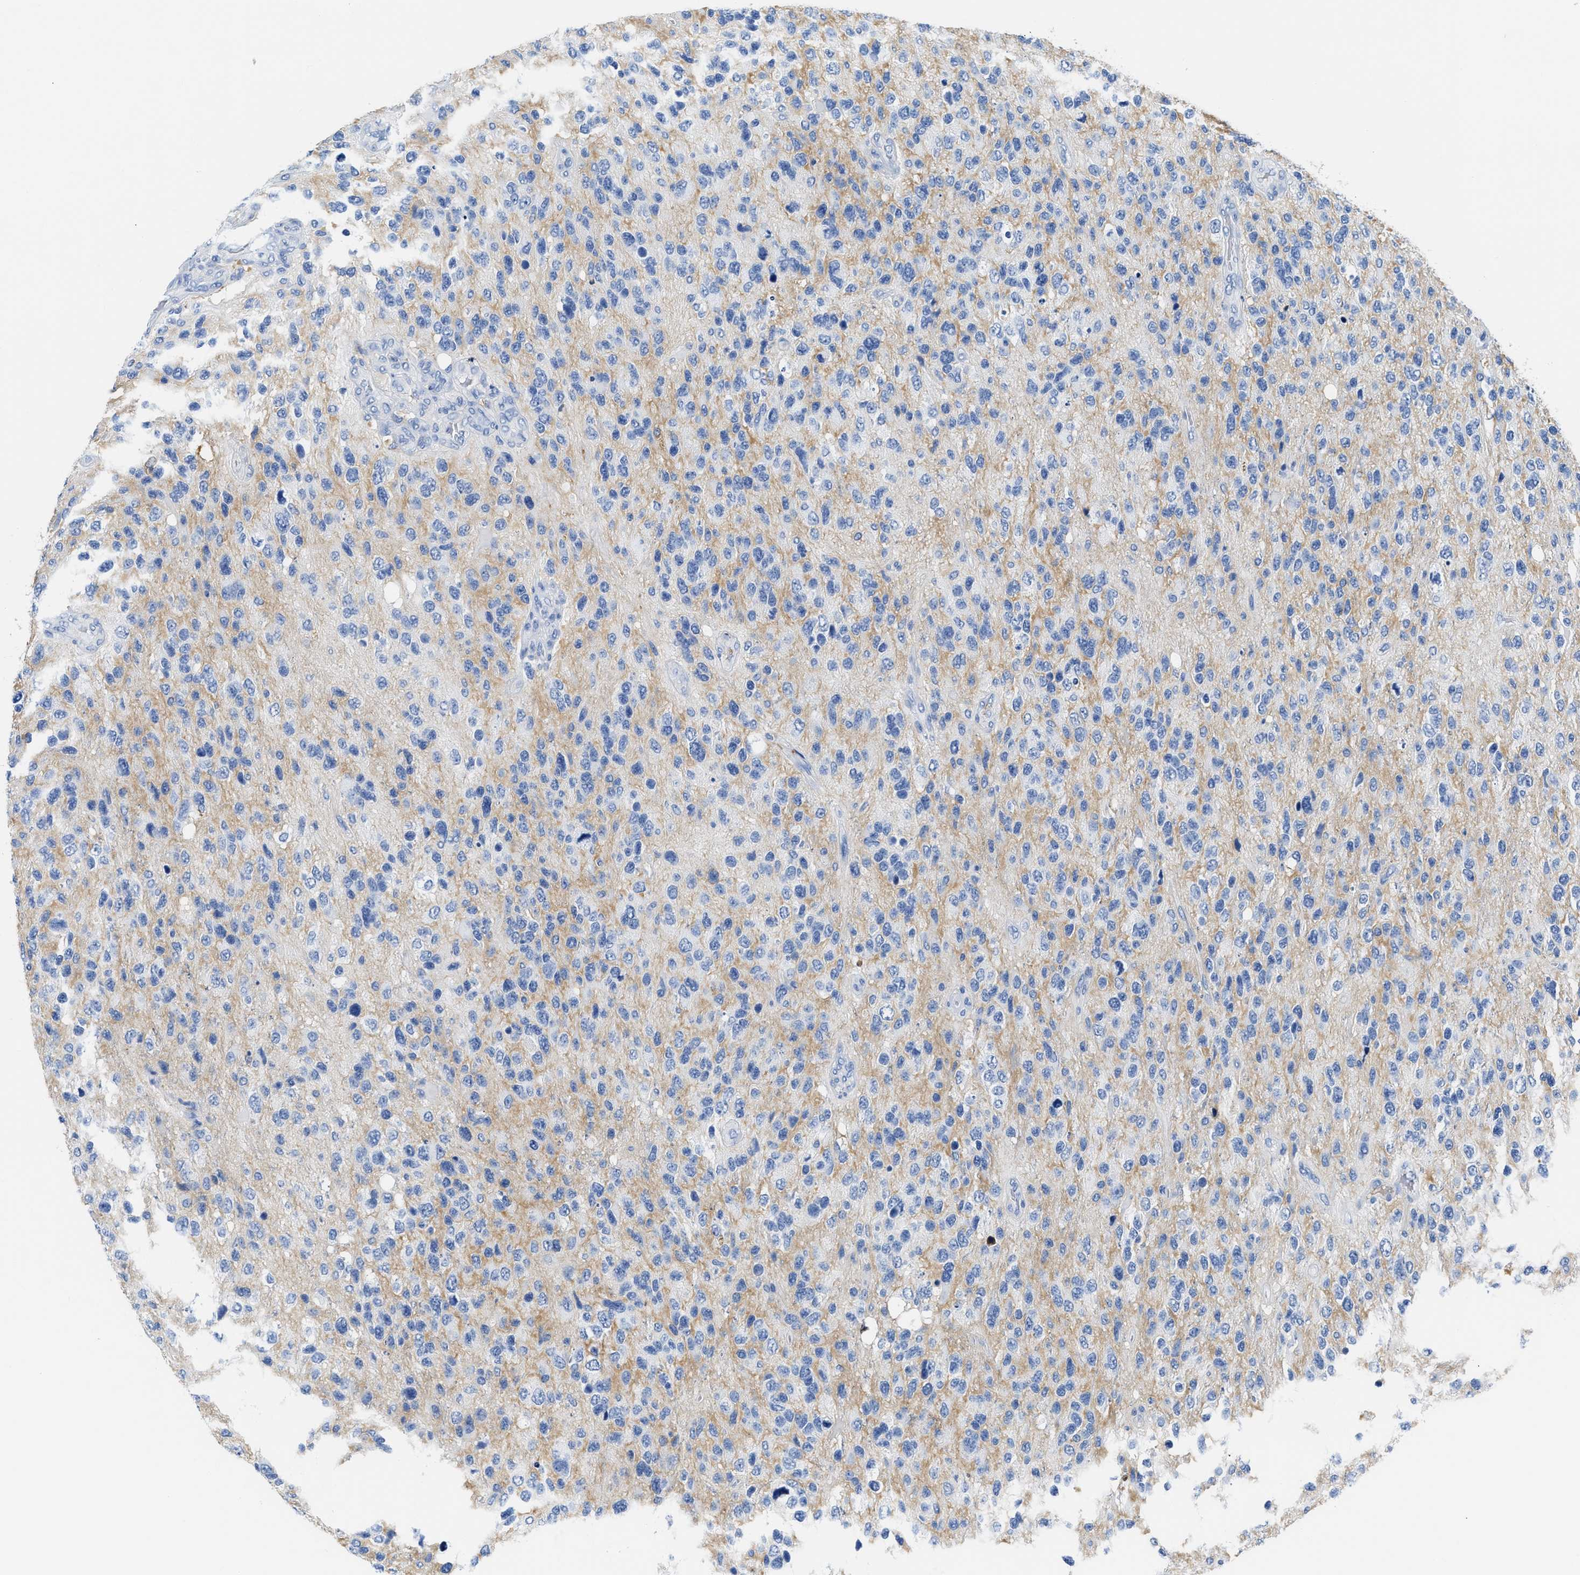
{"staining": {"intensity": "negative", "quantity": "none", "location": "none"}, "tissue": "glioma", "cell_type": "Tumor cells", "image_type": "cancer", "snomed": [{"axis": "morphology", "description": "Glioma, malignant, High grade"}, {"axis": "topography", "description": "Brain"}], "caption": "Protein analysis of glioma exhibits no significant expression in tumor cells.", "gene": "GC", "patient": {"sex": "female", "age": 58}}